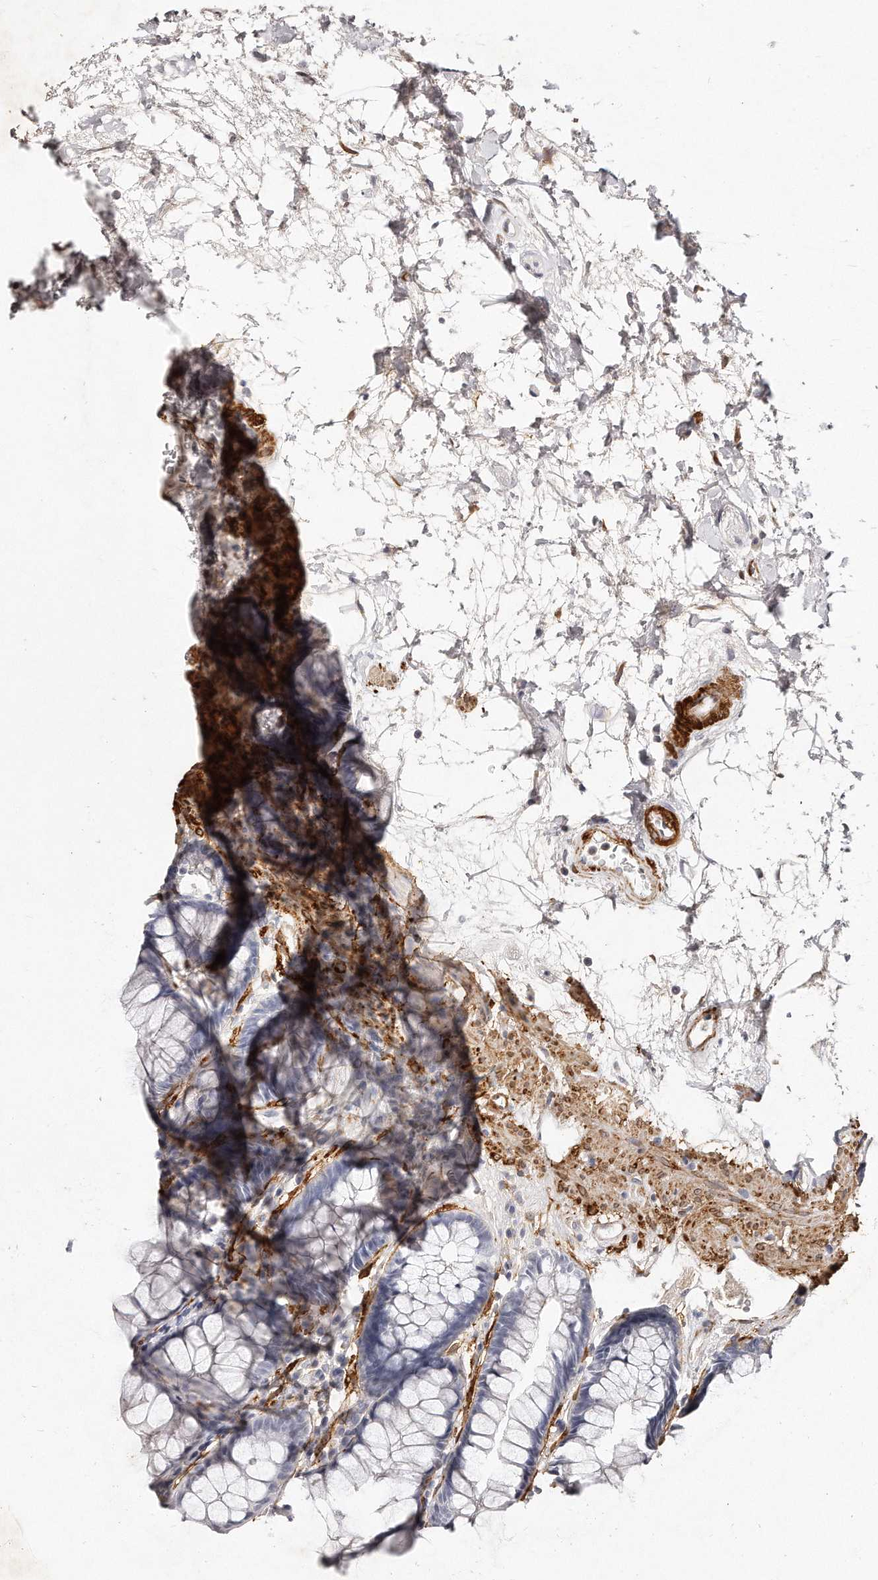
{"staining": {"intensity": "negative", "quantity": "none", "location": "none"}, "tissue": "rectum", "cell_type": "Glandular cells", "image_type": "normal", "snomed": [{"axis": "morphology", "description": "Normal tissue, NOS"}, {"axis": "topography", "description": "Rectum"}], "caption": "Glandular cells are negative for protein expression in normal human rectum.", "gene": "LMOD1", "patient": {"sex": "male", "age": 64}}